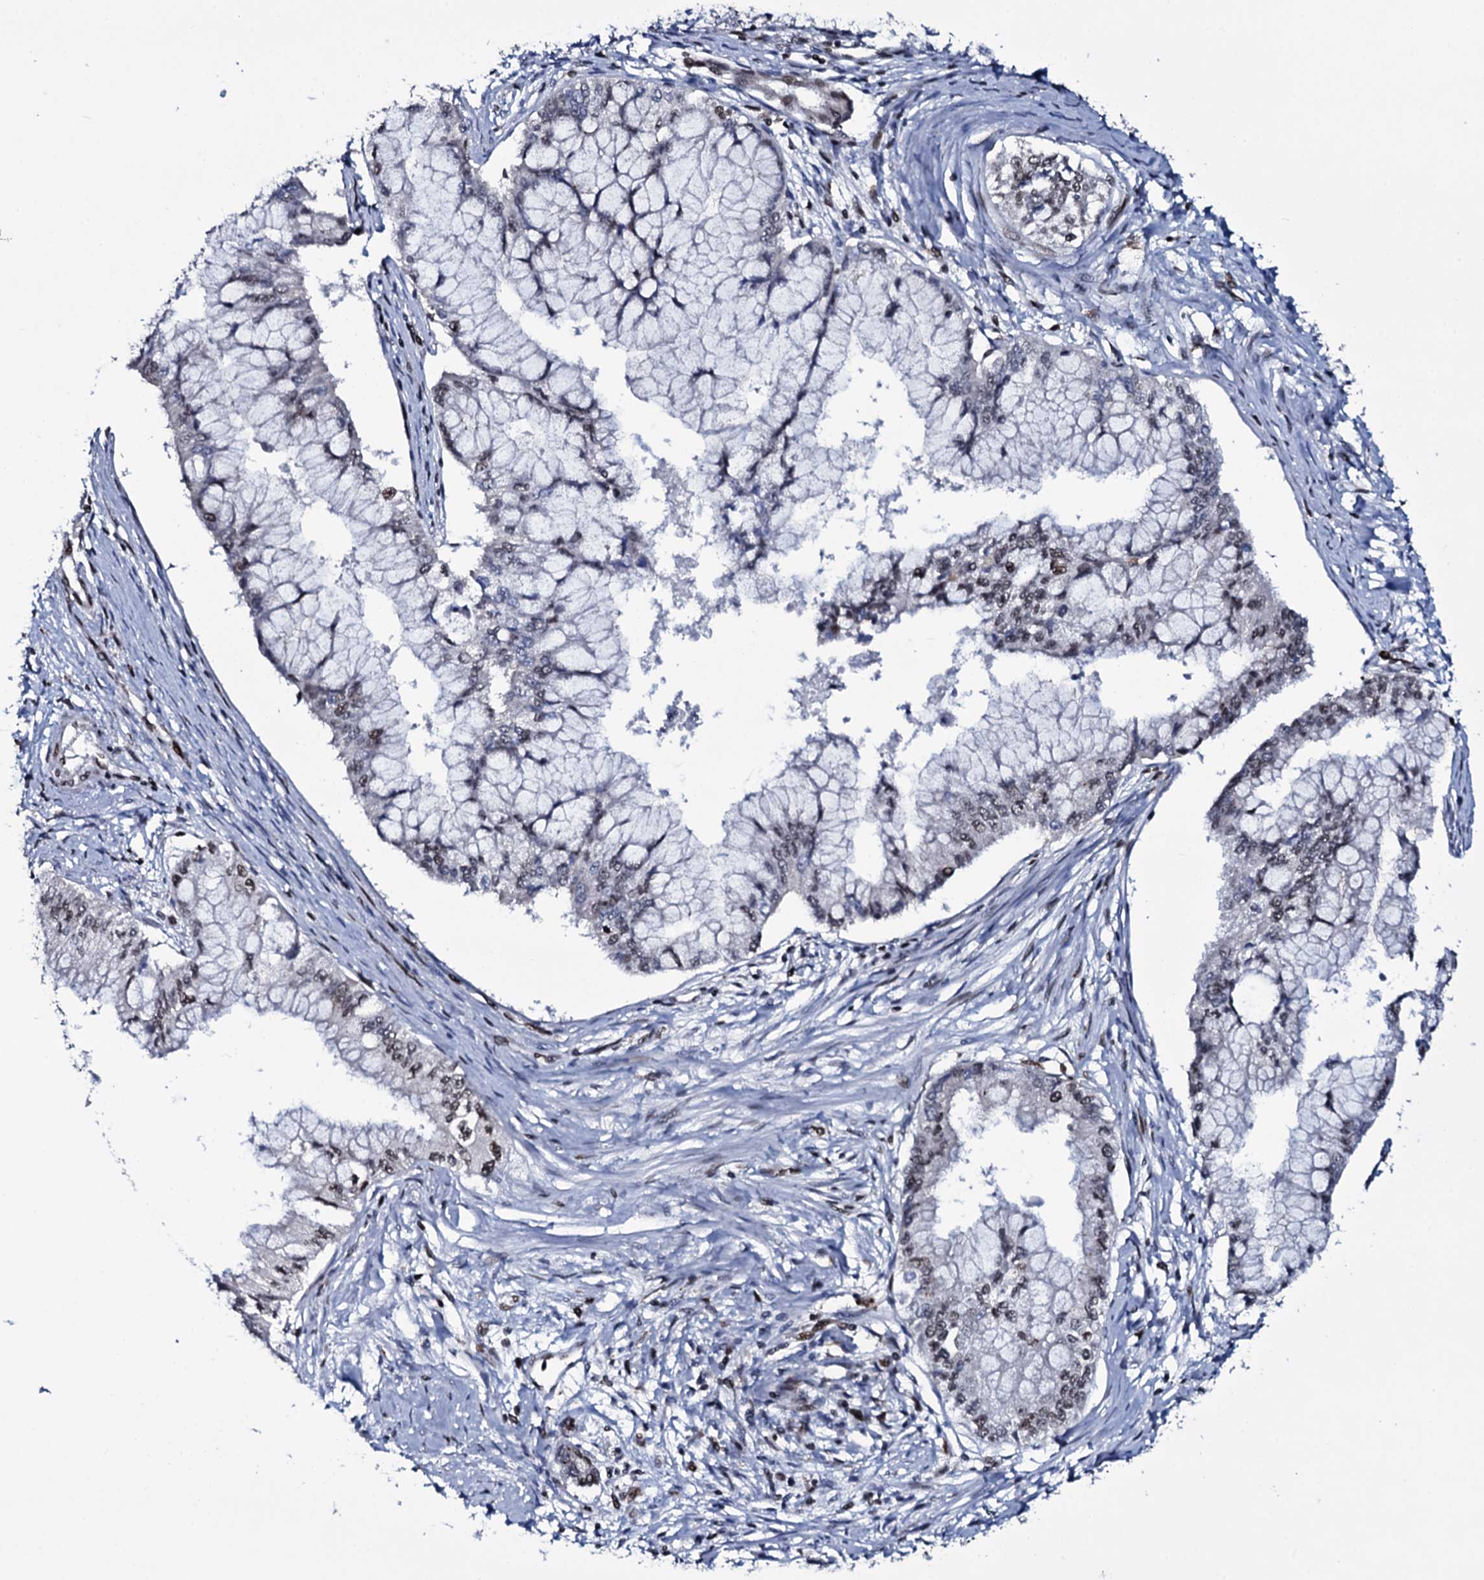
{"staining": {"intensity": "moderate", "quantity": "<25%", "location": "nuclear"}, "tissue": "pancreatic cancer", "cell_type": "Tumor cells", "image_type": "cancer", "snomed": [{"axis": "morphology", "description": "Adenocarcinoma, NOS"}, {"axis": "topography", "description": "Pancreas"}], "caption": "Protein staining reveals moderate nuclear positivity in approximately <25% of tumor cells in adenocarcinoma (pancreatic).", "gene": "ZMIZ2", "patient": {"sex": "male", "age": 46}}